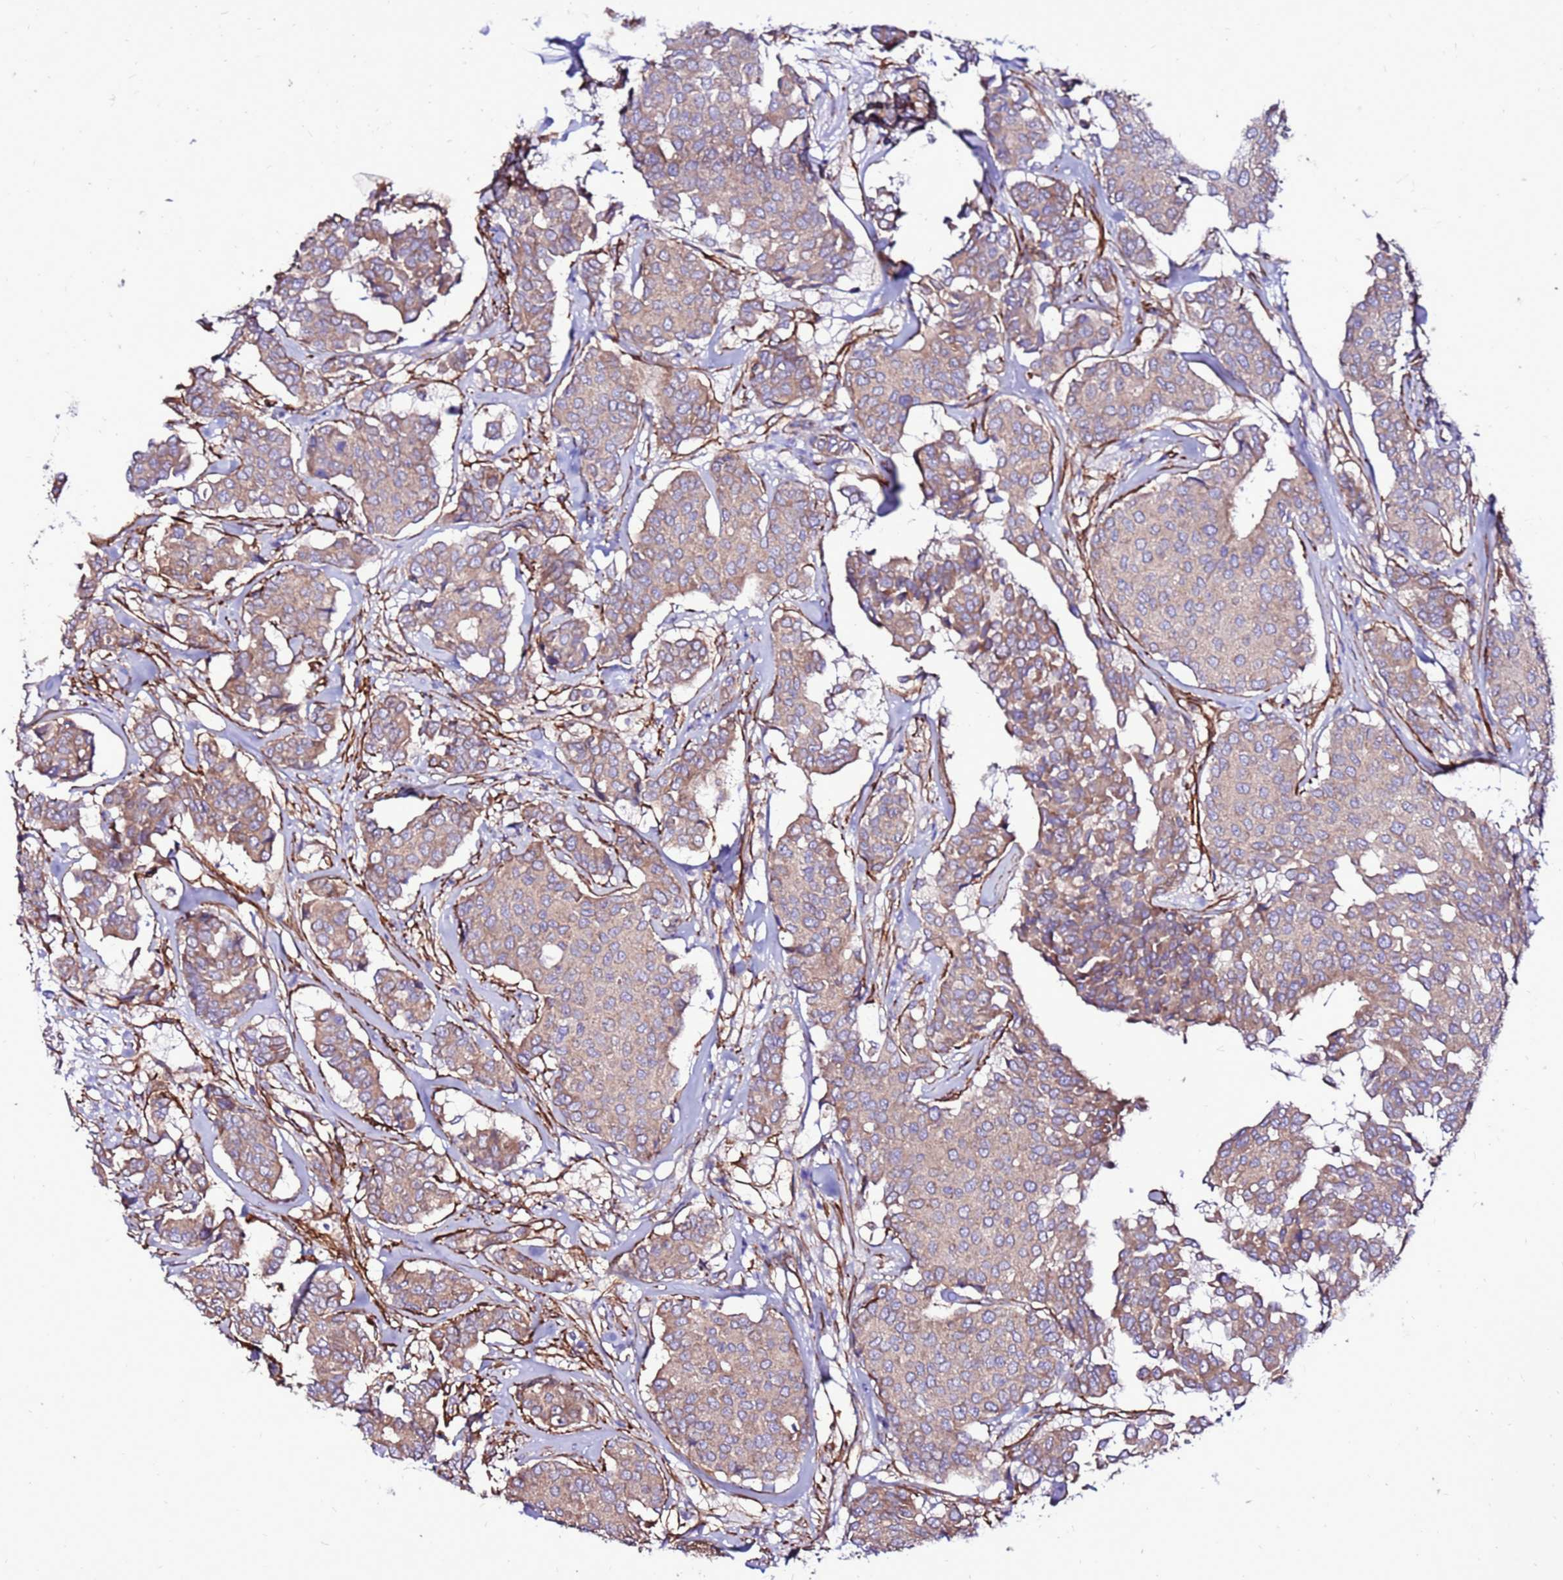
{"staining": {"intensity": "weak", "quantity": ">75%", "location": "cytoplasmic/membranous"}, "tissue": "breast cancer", "cell_type": "Tumor cells", "image_type": "cancer", "snomed": [{"axis": "morphology", "description": "Duct carcinoma"}, {"axis": "topography", "description": "Breast"}], "caption": "DAB immunohistochemical staining of human breast cancer (intraductal carcinoma) reveals weak cytoplasmic/membranous protein positivity in about >75% of tumor cells.", "gene": "EI24", "patient": {"sex": "female", "age": 75}}